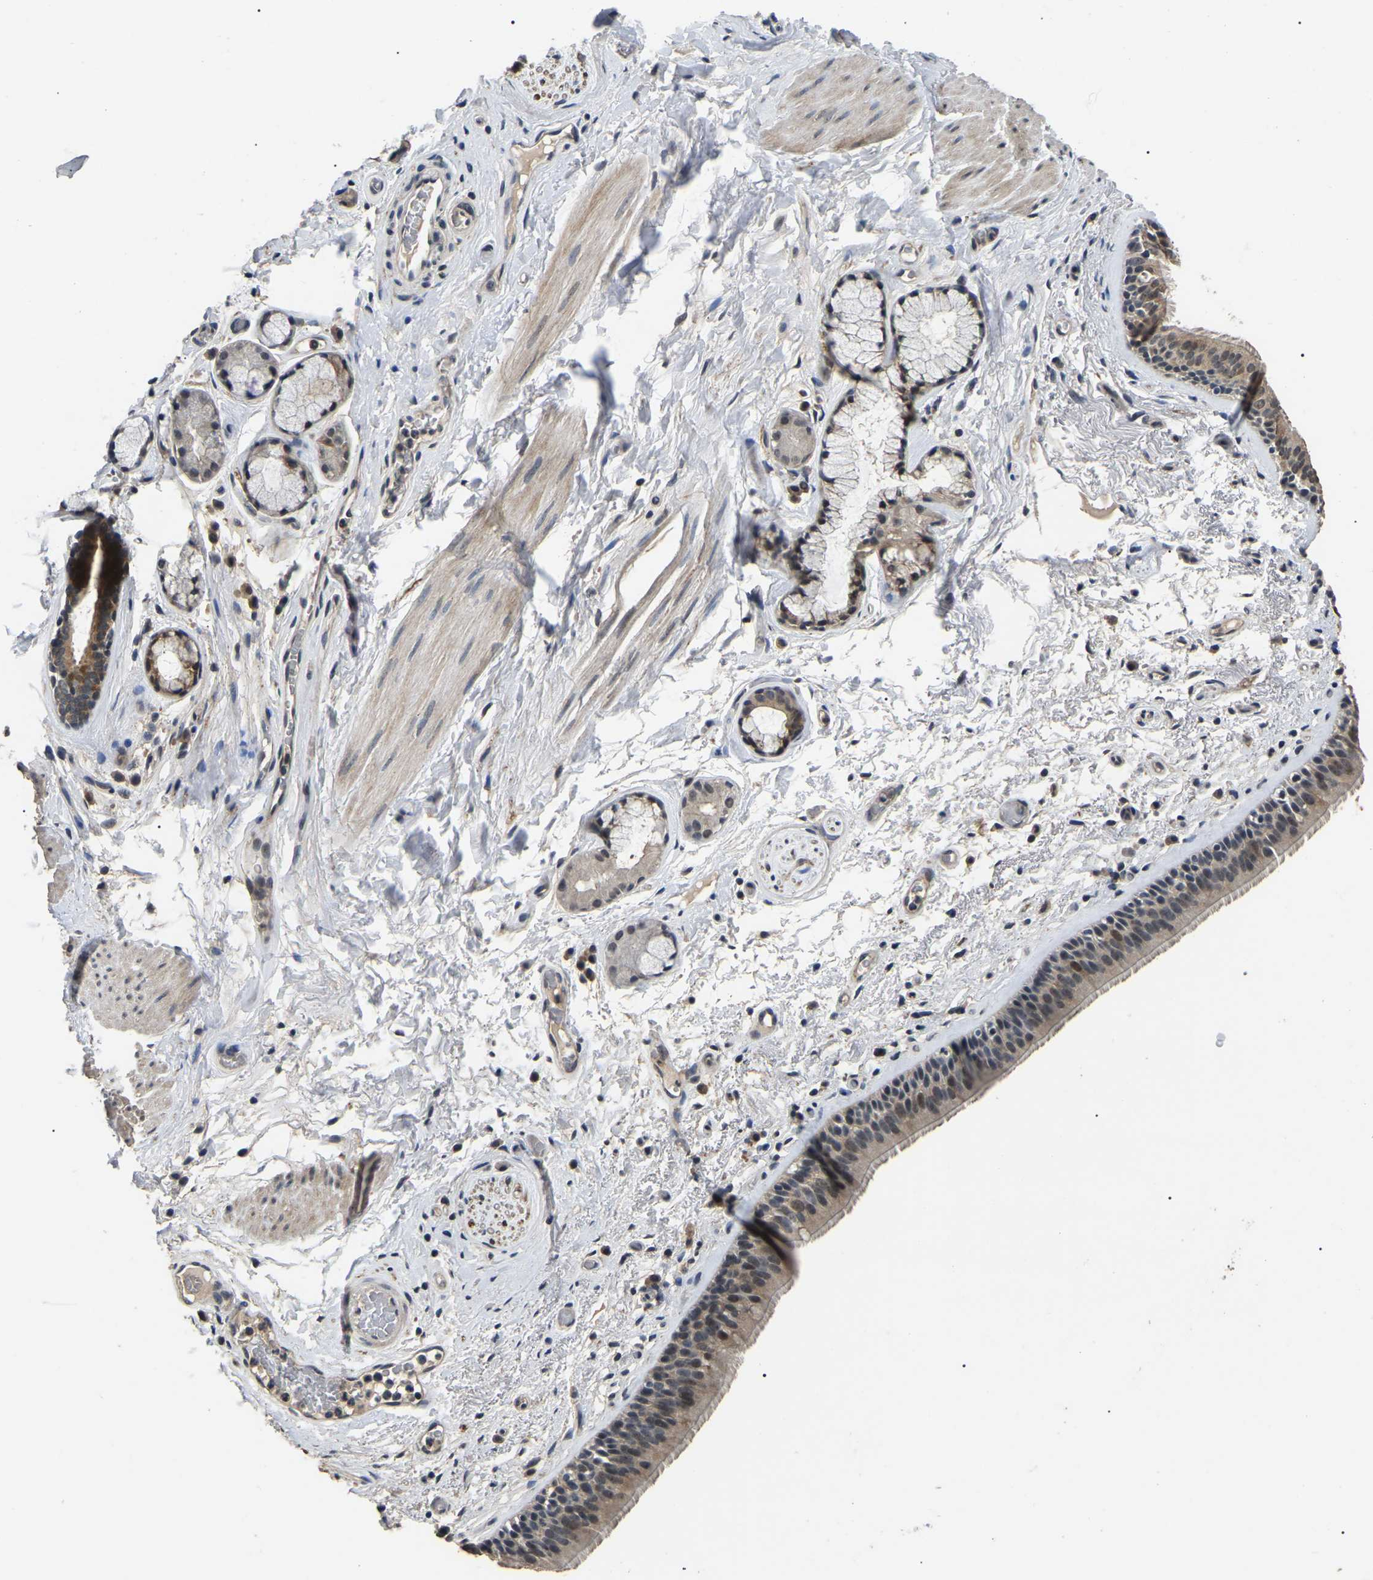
{"staining": {"intensity": "weak", "quantity": ">75%", "location": "cytoplasmic/membranous,nuclear"}, "tissue": "bronchus", "cell_type": "Respiratory epithelial cells", "image_type": "normal", "snomed": [{"axis": "morphology", "description": "Normal tissue, NOS"}, {"axis": "topography", "description": "Cartilage tissue"}], "caption": "DAB immunohistochemical staining of unremarkable human bronchus displays weak cytoplasmic/membranous,nuclear protein positivity in approximately >75% of respiratory epithelial cells.", "gene": "PPM1E", "patient": {"sex": "female", "age": 63}}